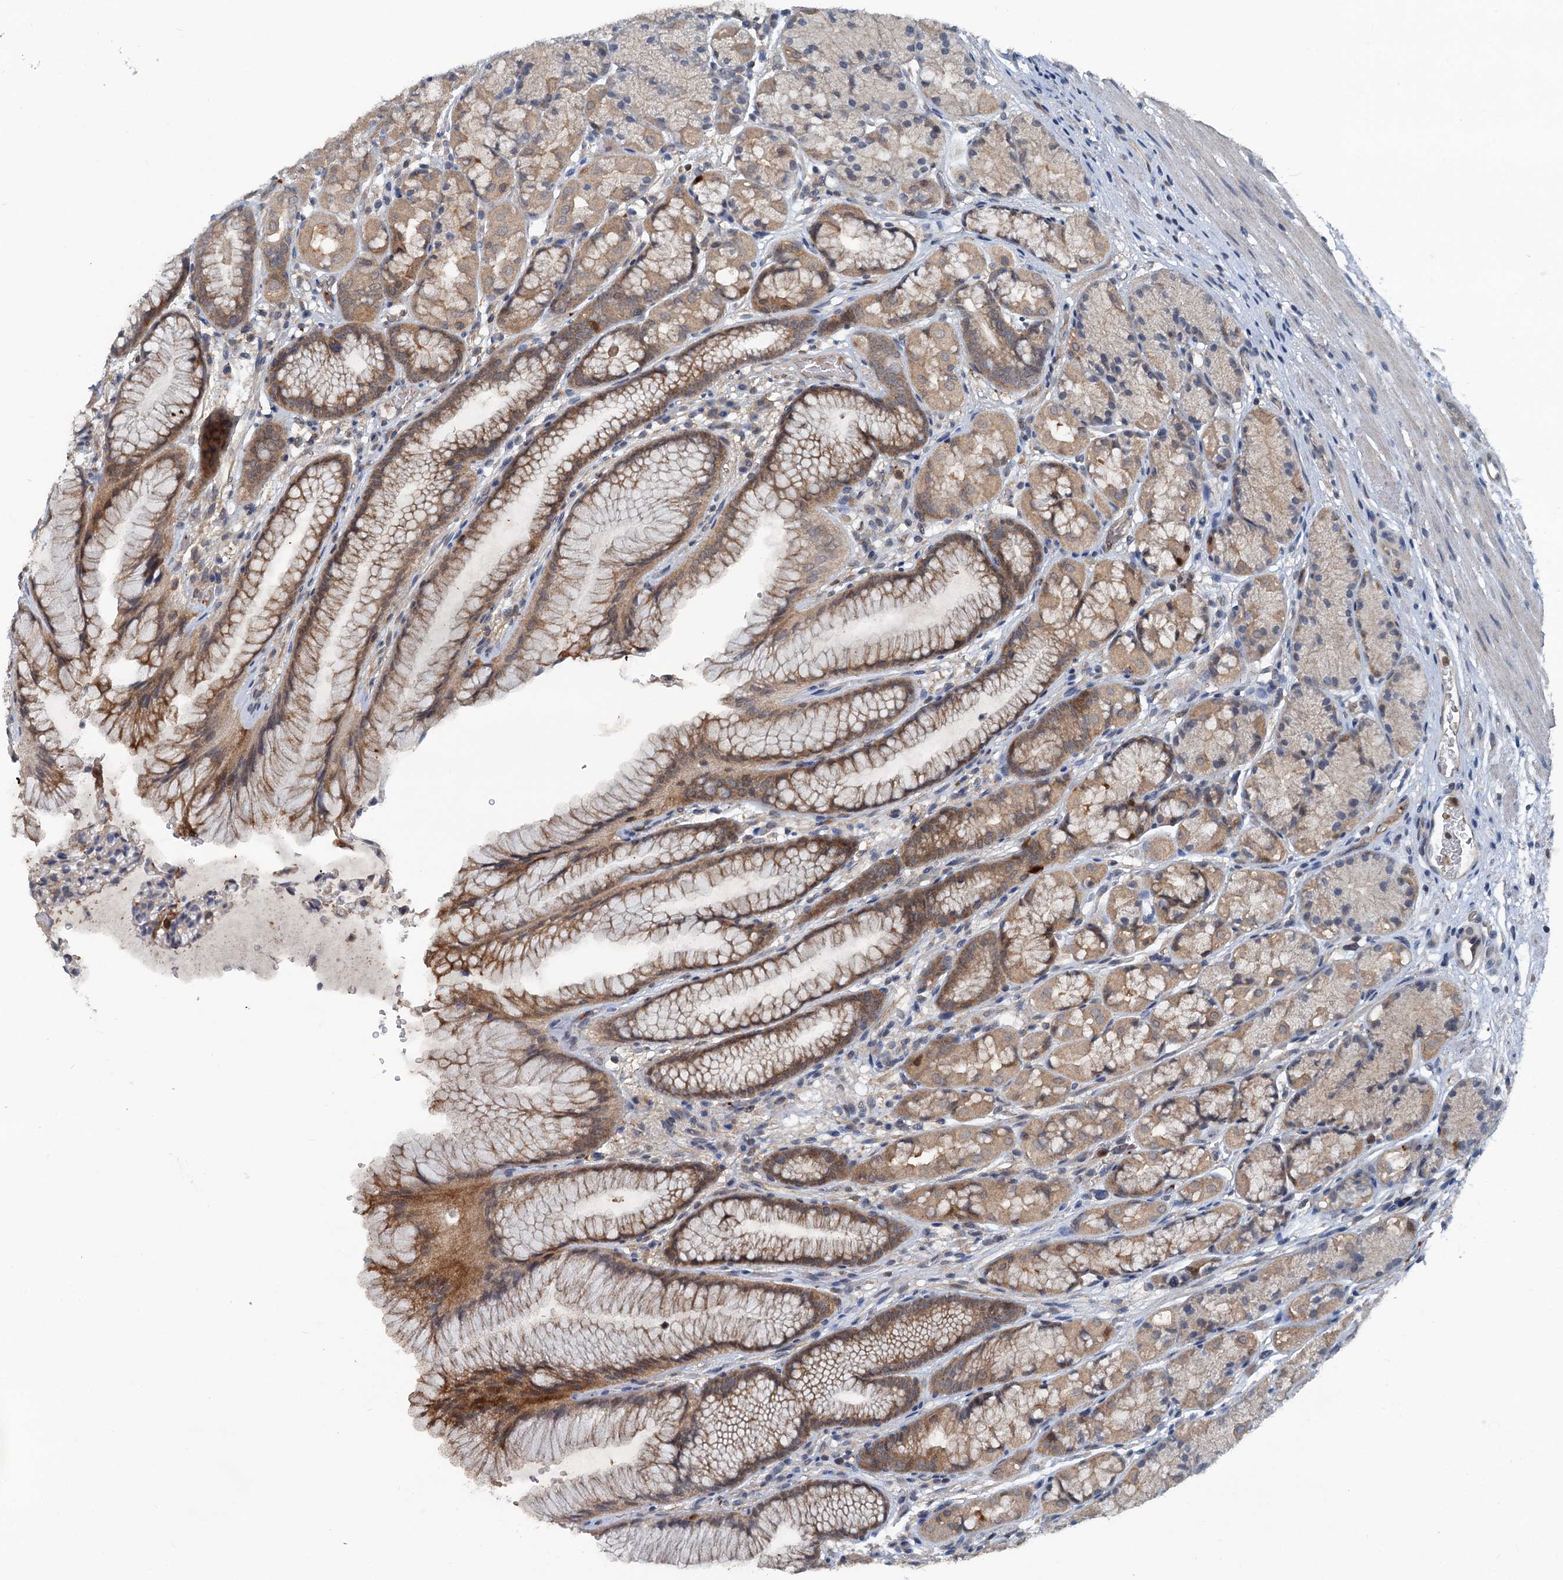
{"staining": {"intensity": "moderate", "quantity": "25%-75%", "location": "cytoplasmic/membranous,nuclear"}, "tissue": "stomach", "cell_type": "Glandular cells", "image_type": "normal", "snomed": [{"axis": "morphology", "description": "Normal tissue, NOS"}, {"axis": "topography", "description": "Stomach"}], "caption": "Protein expression analysis of normal human stomach reveals moderate cytoplasmic/membranous,nuclear staining in approximately 25%-75% of glandular cells. Immunohistochemistry (ihc) stains the protein of interest in brown and the nuclei are stained blue.", "gene": "GCLM", "patient": {"sex": "male", "age": 63}}